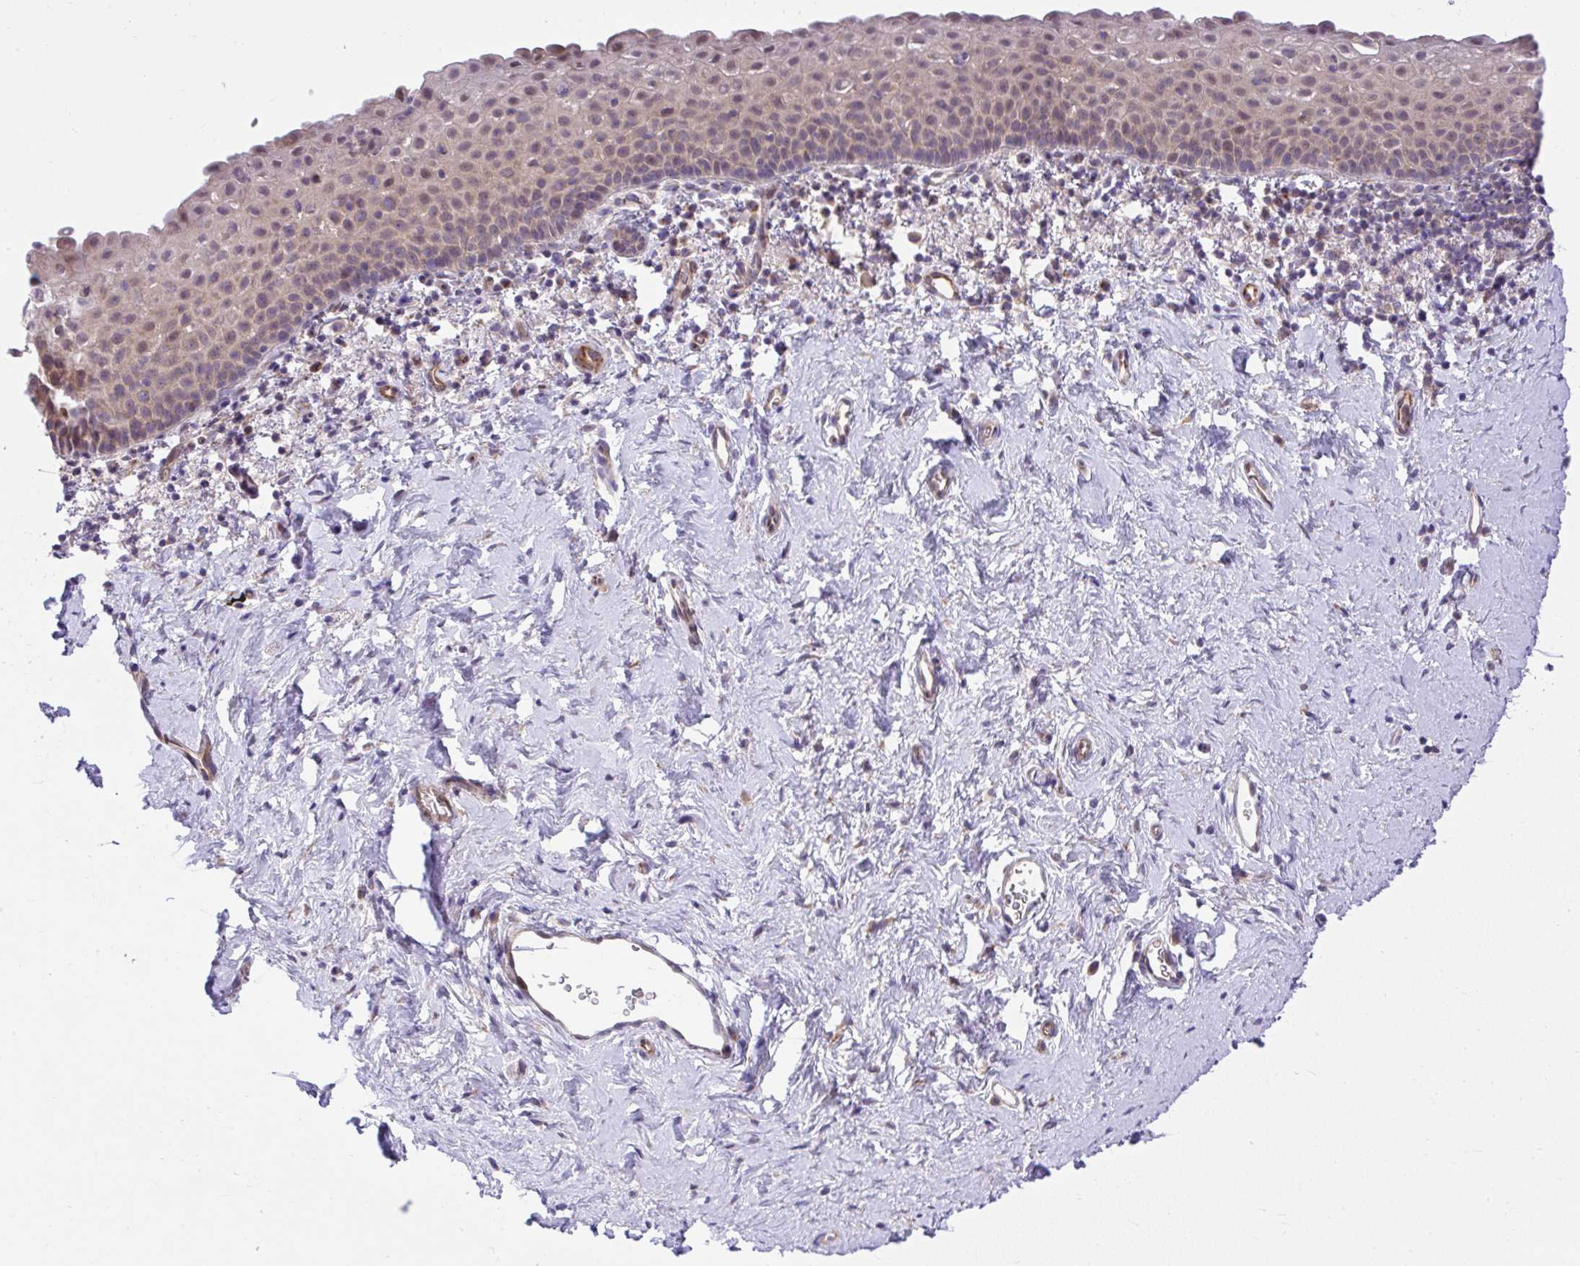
{"staining": {"intensity": "moderate", "quantity": "<25%", "location": "nuclear"}, "tissue": "vagina", "cell_type": "Squamous epithelial cells", "image_type": "normal", "snomed": [{"axis": "morphology", "description": "Normal tissue, NOS"}, {"axis": "topography", "description": "Vagina"}], "caption": "Immunohistochemistry of benign human vagina displays low levels of moderate nuclear expression in approximately <25% of squamous epithelial cells.", "gene": "CHIA", "patient": {"sex": "female", "age": 61}}